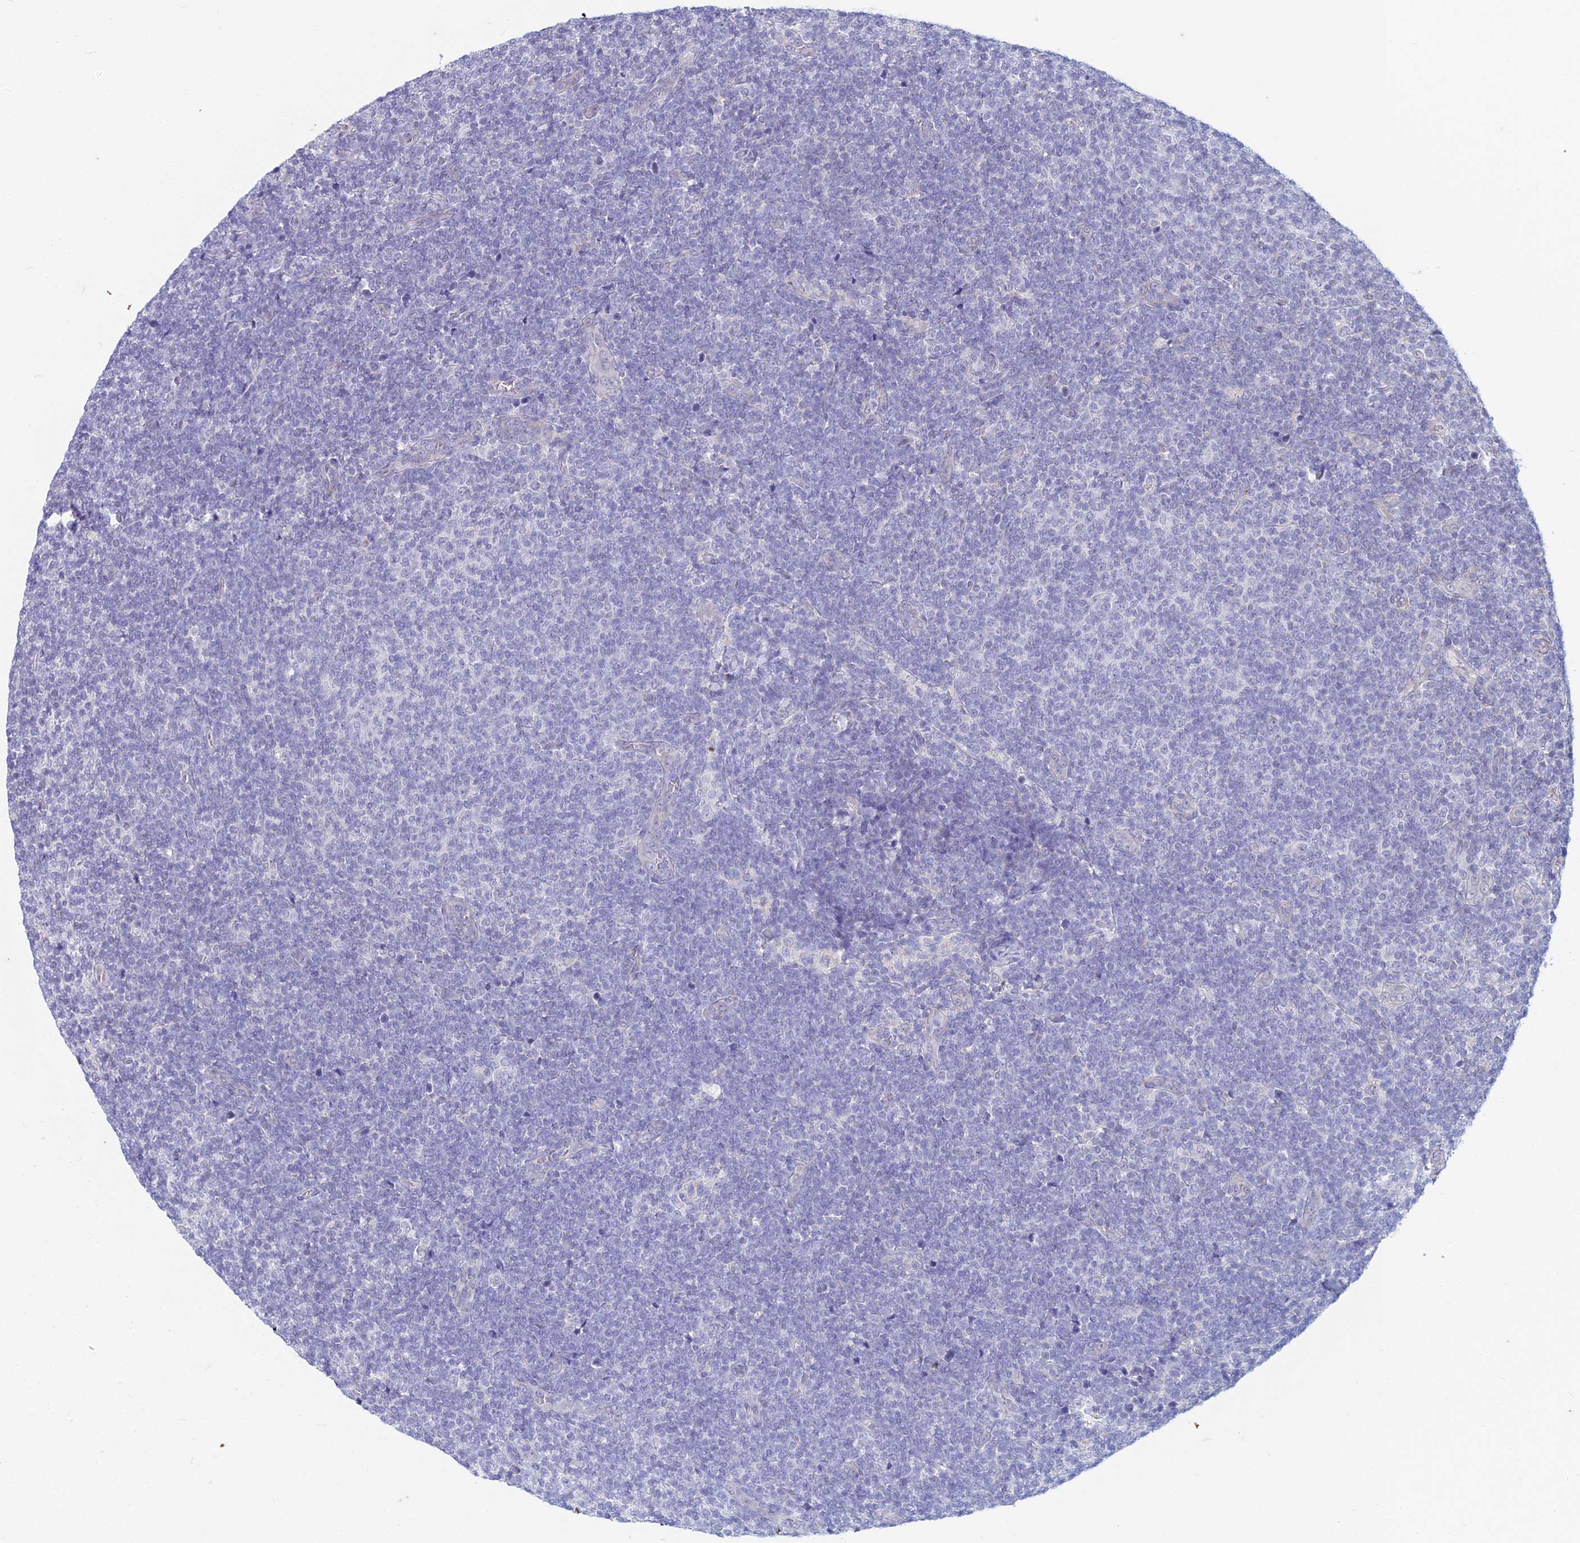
{"staining": {"intensity": "negative", "quantity": "none", "location": "none"}, "tissue": "lymphoma", "cell_type": "Tumor cells", "image_type": "cancer", "snomed": [{"axis": "morphology", "description": "Malignant lymphoma, non-Hodgkin's type, Low grade"}, {"axis": "topography", "description": "Lymph node"}], "caption": "Tumor cells are negative for brown protein staining in lymphoma.", "gene": "EEF2KMT", "patient": {"sex": "male", "age": 66}}